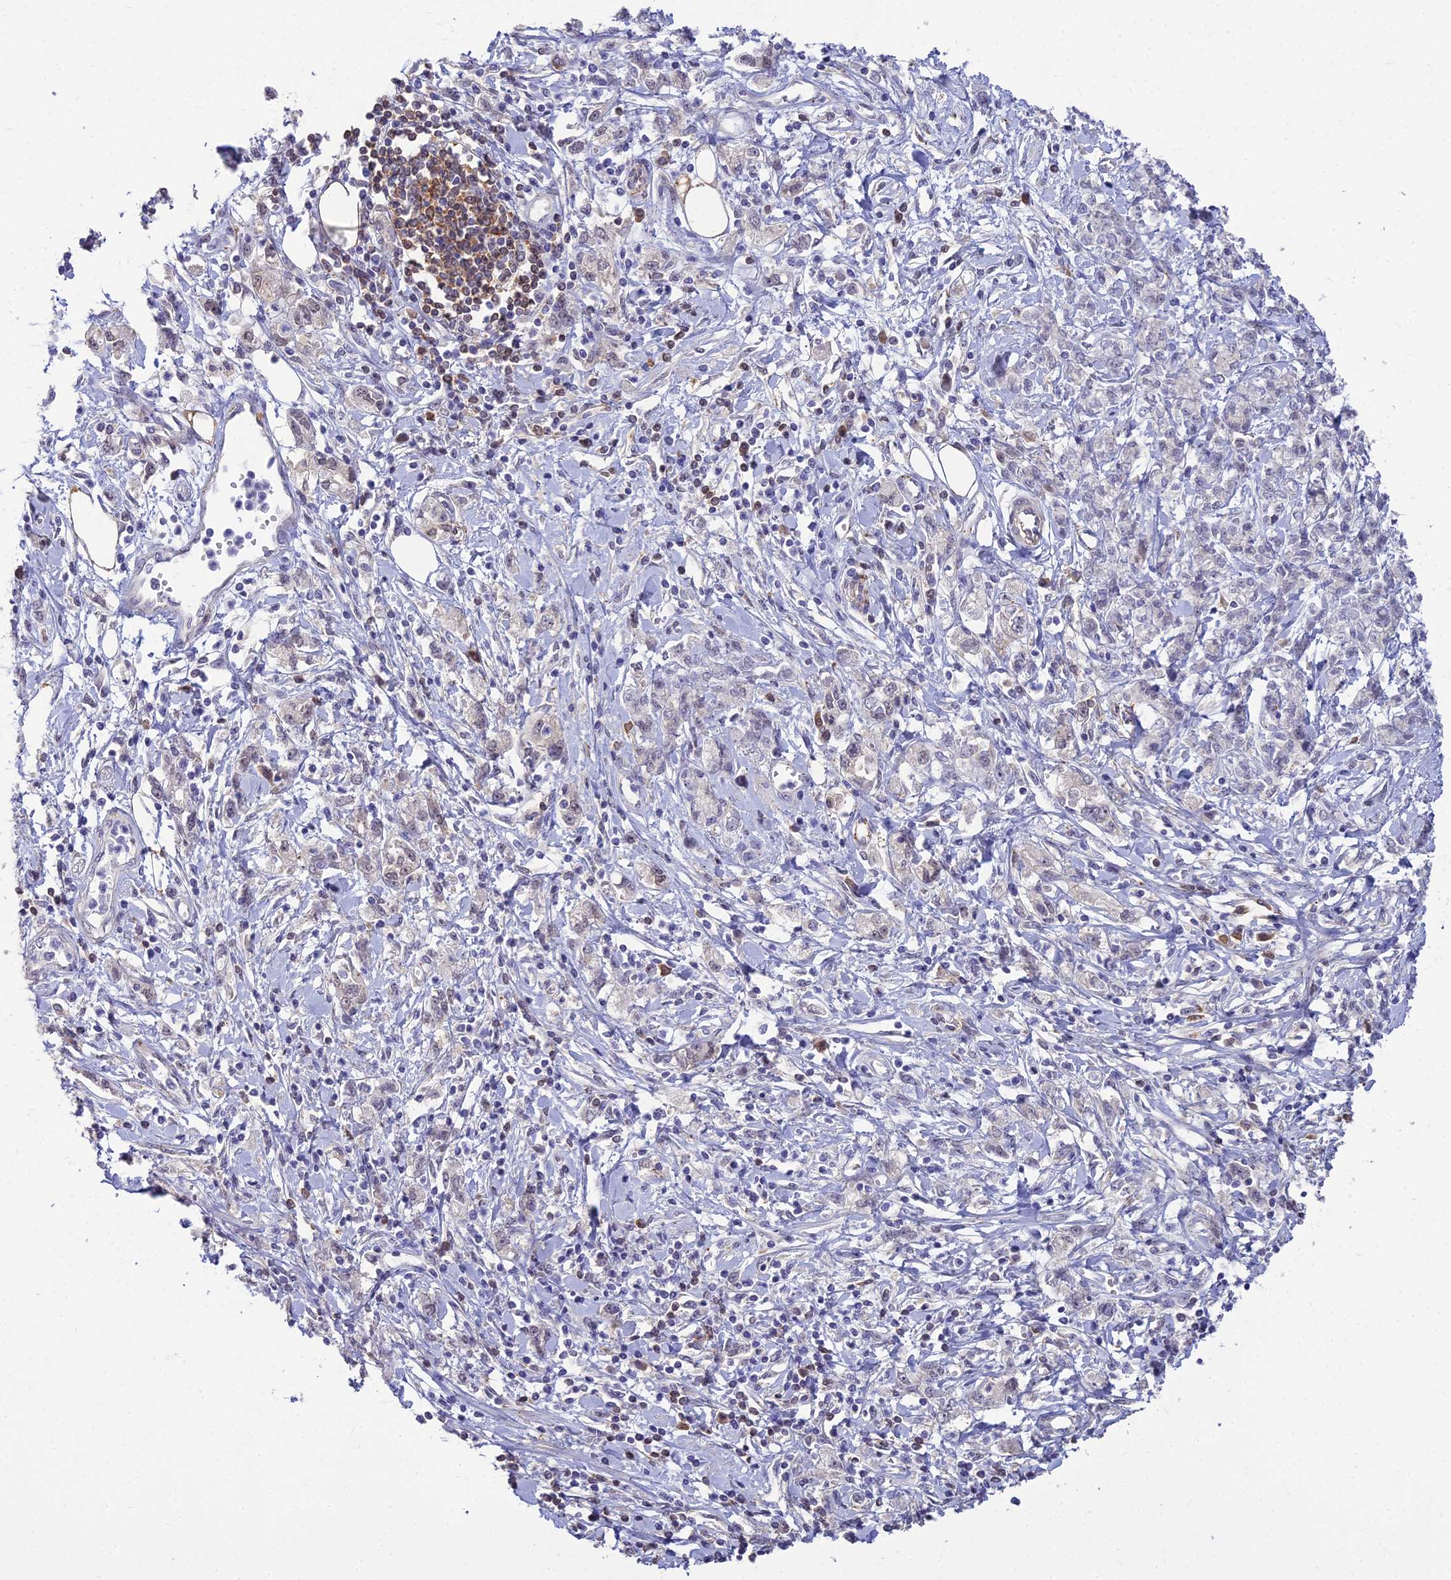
{"staining": {"intensity": "negative", "quantity": "none", "location": "none"}, "tissue": "stomach cancer", "cell_type": "Tumor cells", "image_type": "cancer", "snomed": [{"axis": "morphology", "description": "Adenocarcinoma, NOS"}, {"axis": "topography", "description": "Stomach"}], "caption": "DAB immunohistochemical staining of stomach cancer (adenocarcinoma) exhibits no significant staining in tumor cells. (DAB immunohistochemistry with hematoxylin counter stain).", "gene": "BLNK", "patient": {"sex": "female", "age": 76}}